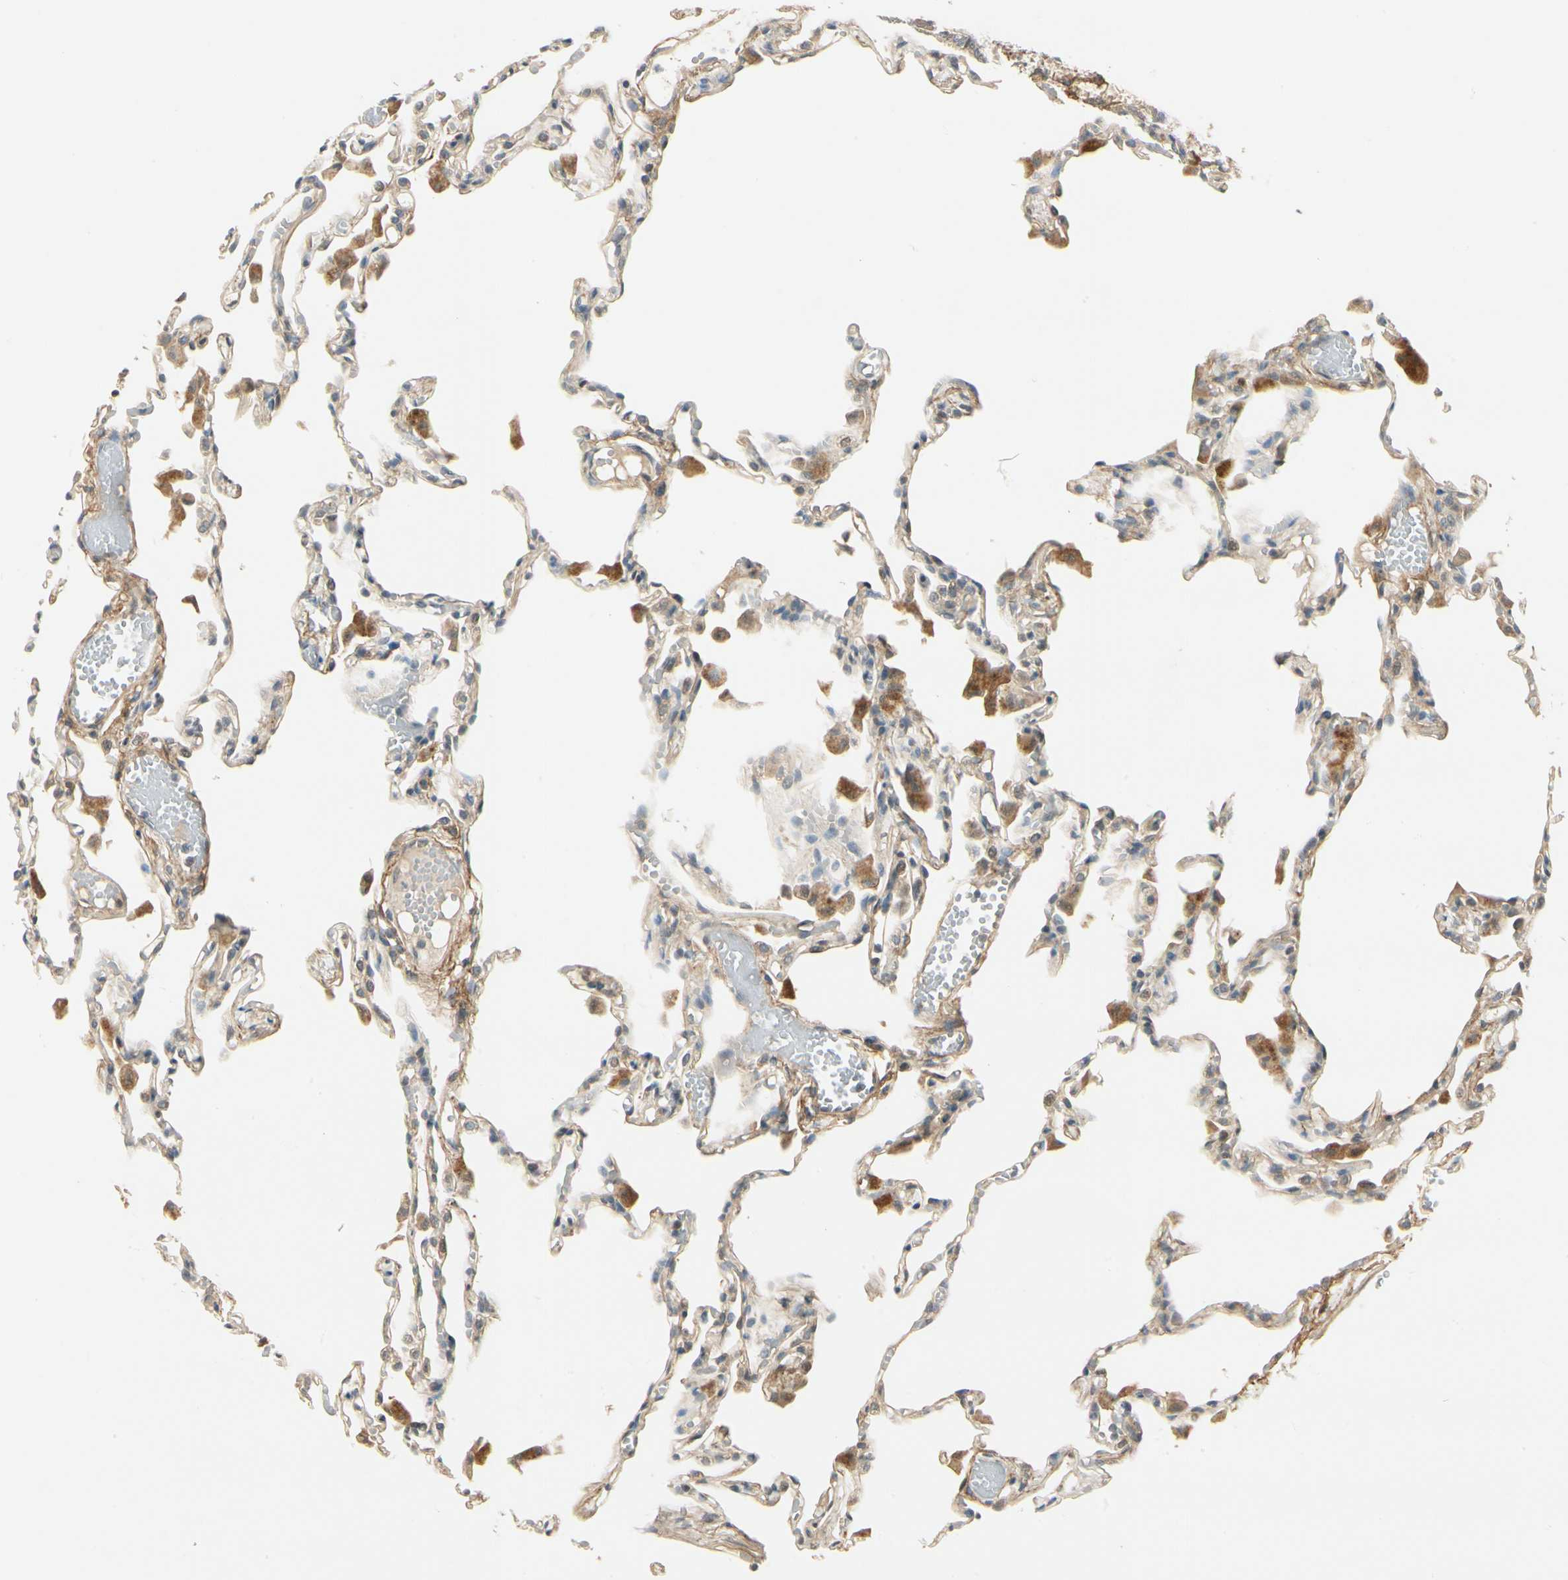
{"staining": {"intensity": "weak", "quantity": "25%-75%", "location": "cytoplasmic/membranous"}, "tissue": "lung", "cell_type": "Alveolar cells", "image_type": "normal", "snomed": [{"axis": "morphology", "description": "Normal tissue, NOS"}, {"axis": "topography", "description": "Lung"}], "caption": "A low amount of weak cytoplasmic/membranous staining is appreciated in approximately 25%-75% of alveolar cells in benign lung. (DAB (3,3'-diaminobenzidine) = brown stain, brightfield microscopy at high magnification).", "gene": "EPHB3", "patient": {"sex": "female", "age": 49}}